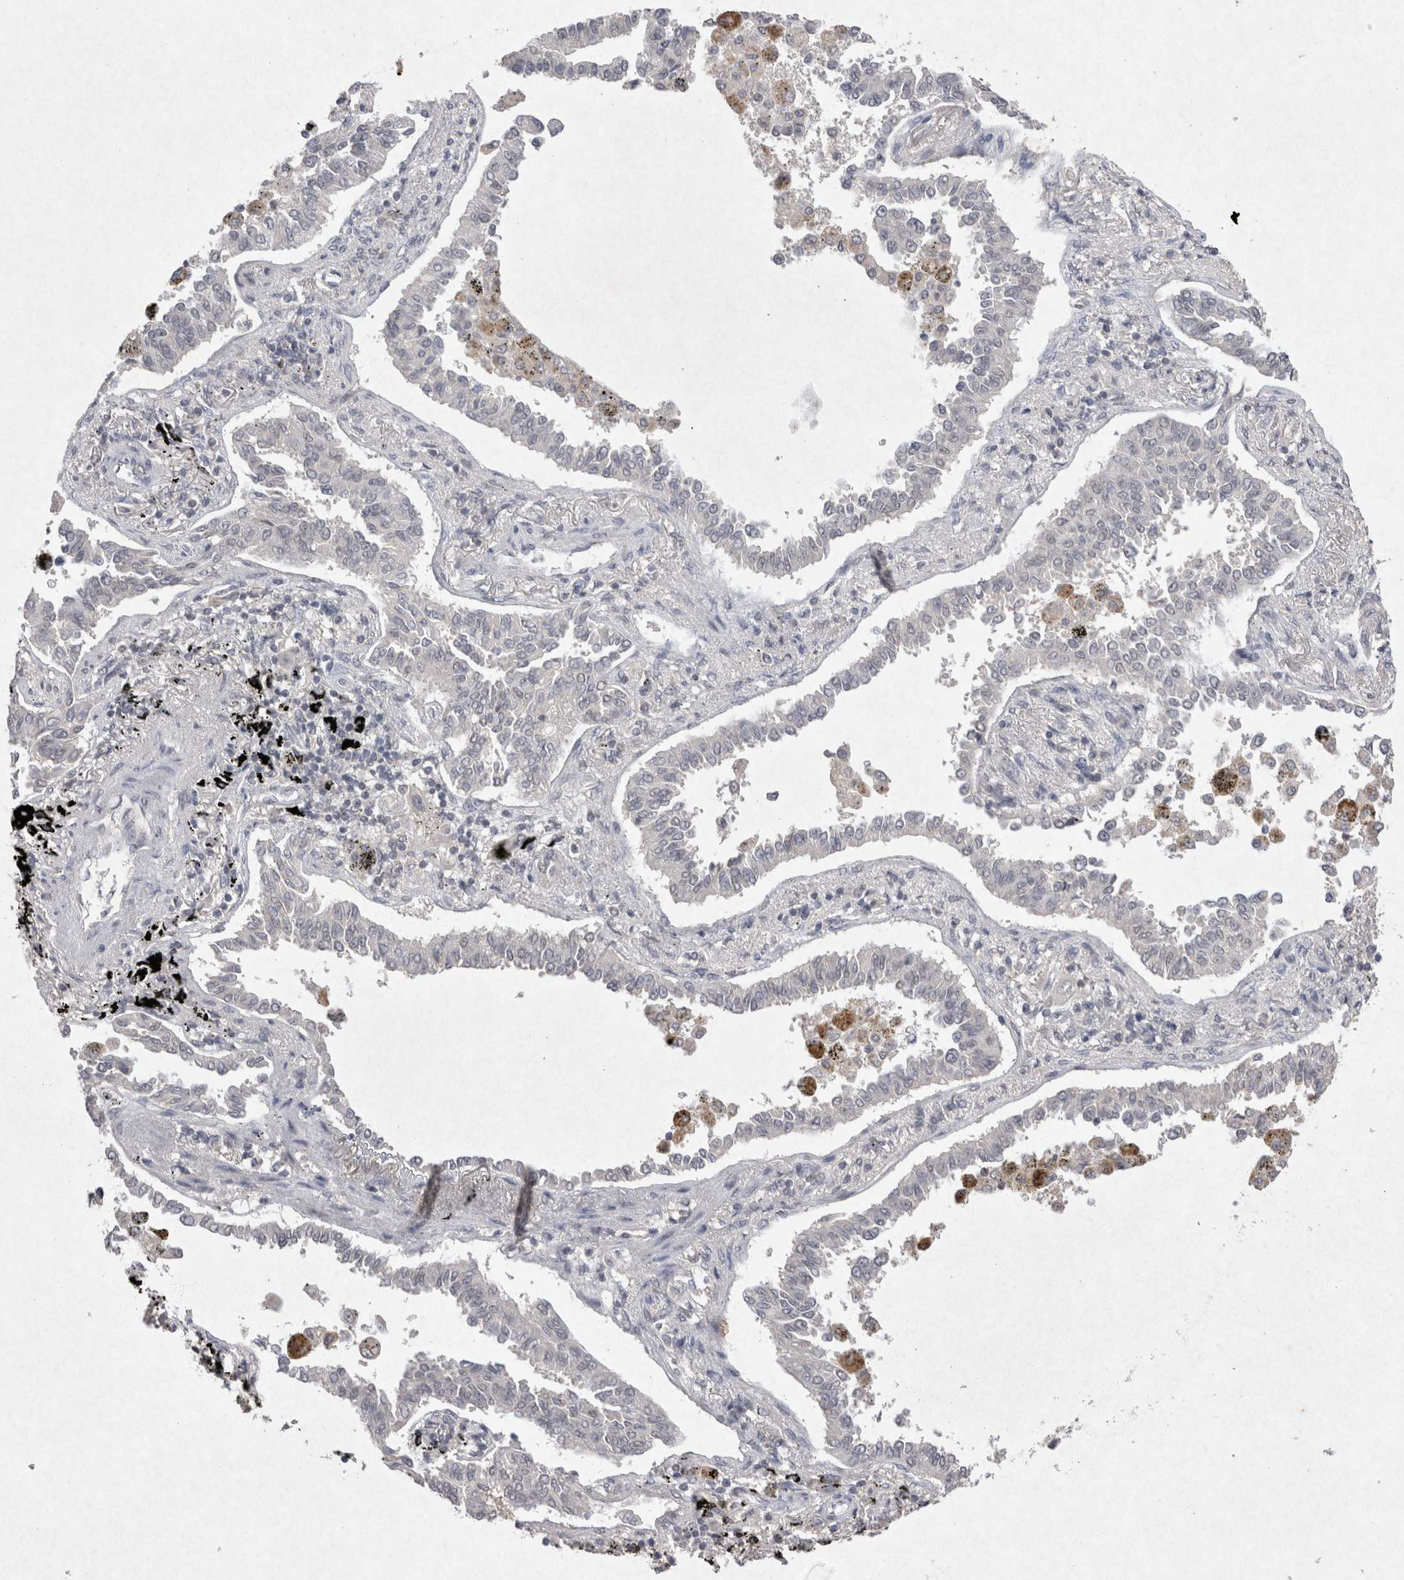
{"staining": {"intensity": "negative", "quantity": "none", "location": "none"}, "tissue": "lung cancer", "cell_type": "Tumor cells", "image_type": "cancer", "snomed": [{"axis": "morphology", "description": "Normal tissue, NOS"}, {"axis": "morphology", "description": "Adenocarcinoma, NOS"}, {"axis": "topography", "description": "Lung"}], "caption": "High power microscopy histopathology image of an IHC micrograph of lung cancer, revealing no significant expression in tumor cells.", "gene": "LYVE1", "patient": {"sex": "male", "age": 59}}